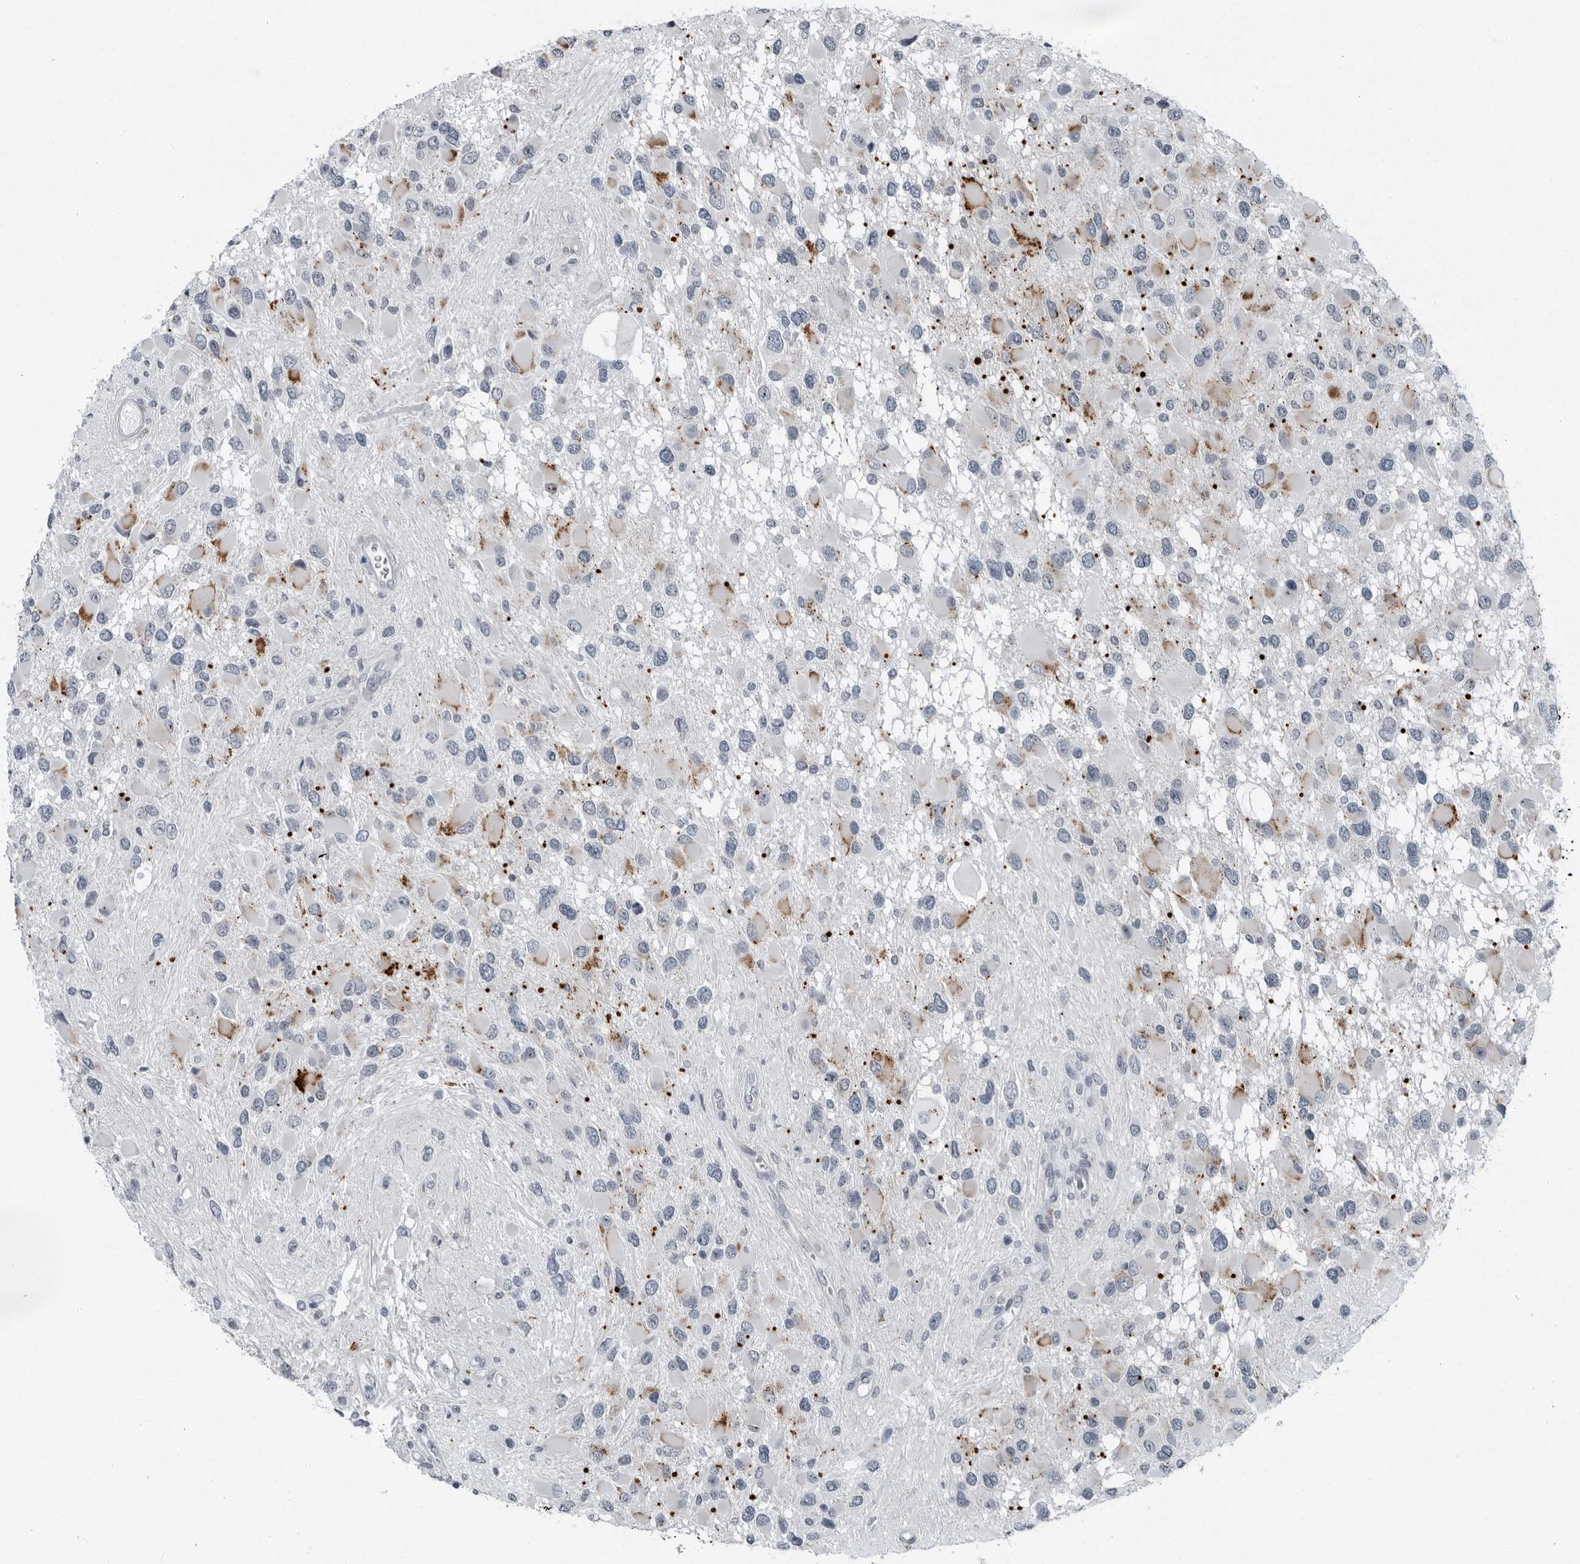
{"staining": {"intensity": "negative", "quantity": "none", "location": "none"}, "tissue": "glioma", "cell_type": "Tumor cells", "image_type": "cancer", "snomed": [{"axis": "morphology", "description": "Glioma, malignant, High grade"}, {"axis": "topography", "description": "Brain"}], "caption": "DAB immunohistochemical staining of human glioma shows no significant positivity in tumor cells. The staining is performed using DAB brown chromogen with nuclei counter-stained in using hematoxylin.", "gene": "PDCD11", "patient": {"sex": "male", "age": 53}}